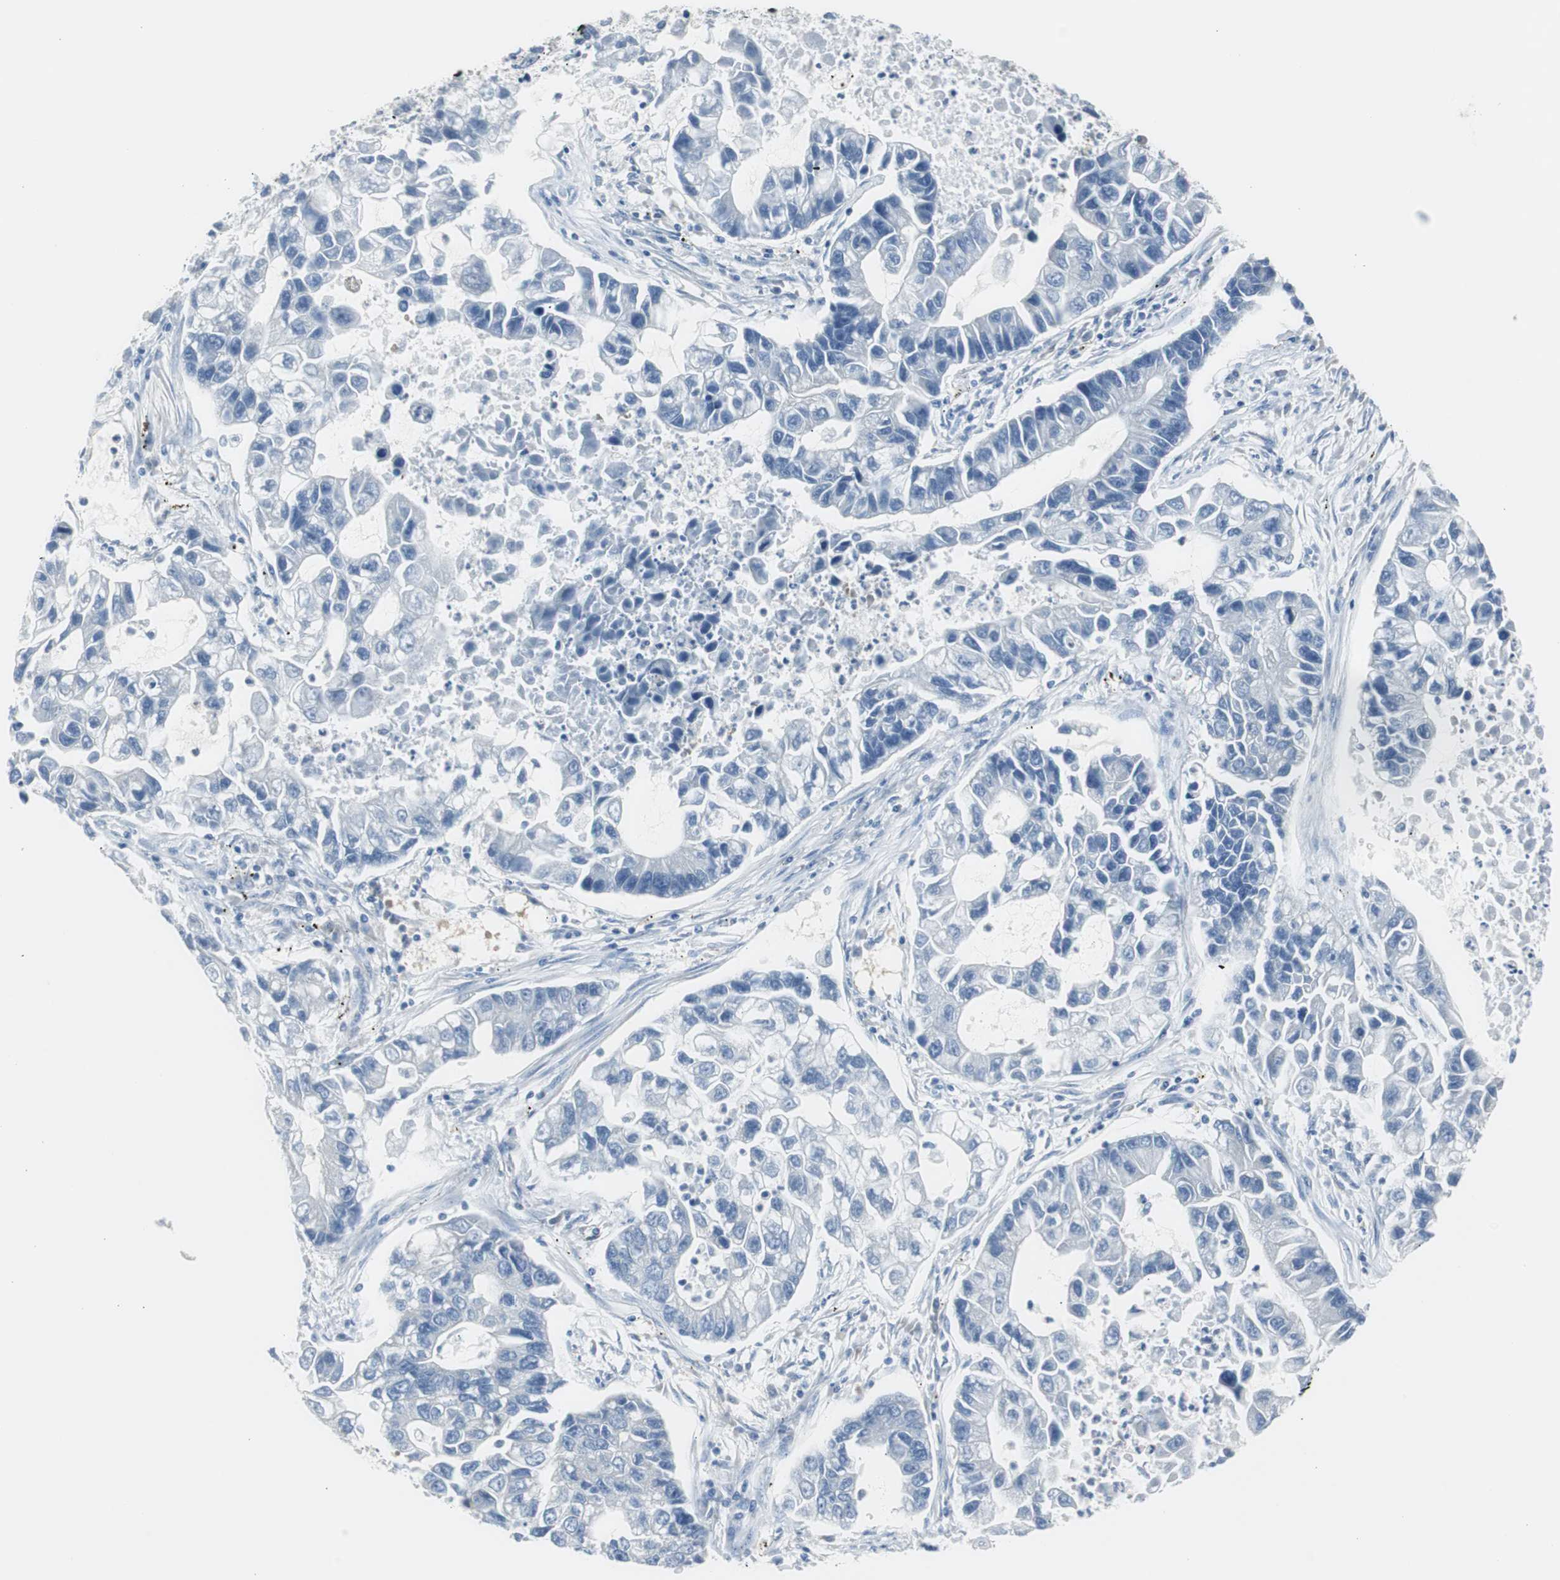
{"staining": {"intensity": "negative", "quantity": "none", "location": "none"}, "tissue": "lung cancer", "cell_type": "Tumor cells", "image_type": "cancer", "snomed": [{"axis": "morphology", "description": "Adenocarcinoma, NOS"}, {"axis": "topography", "description": "Lung"}], "caption": "A histopathology image of lung adenocarcinoma stained for a protein displays no brown staining in tumor cells. (Brightfield microscopy of DAB (3,3'-diaminobenzidine) IHC at high magnification).", "gene": "RPS12", "patient": {"sex": "female", "age": 51}}